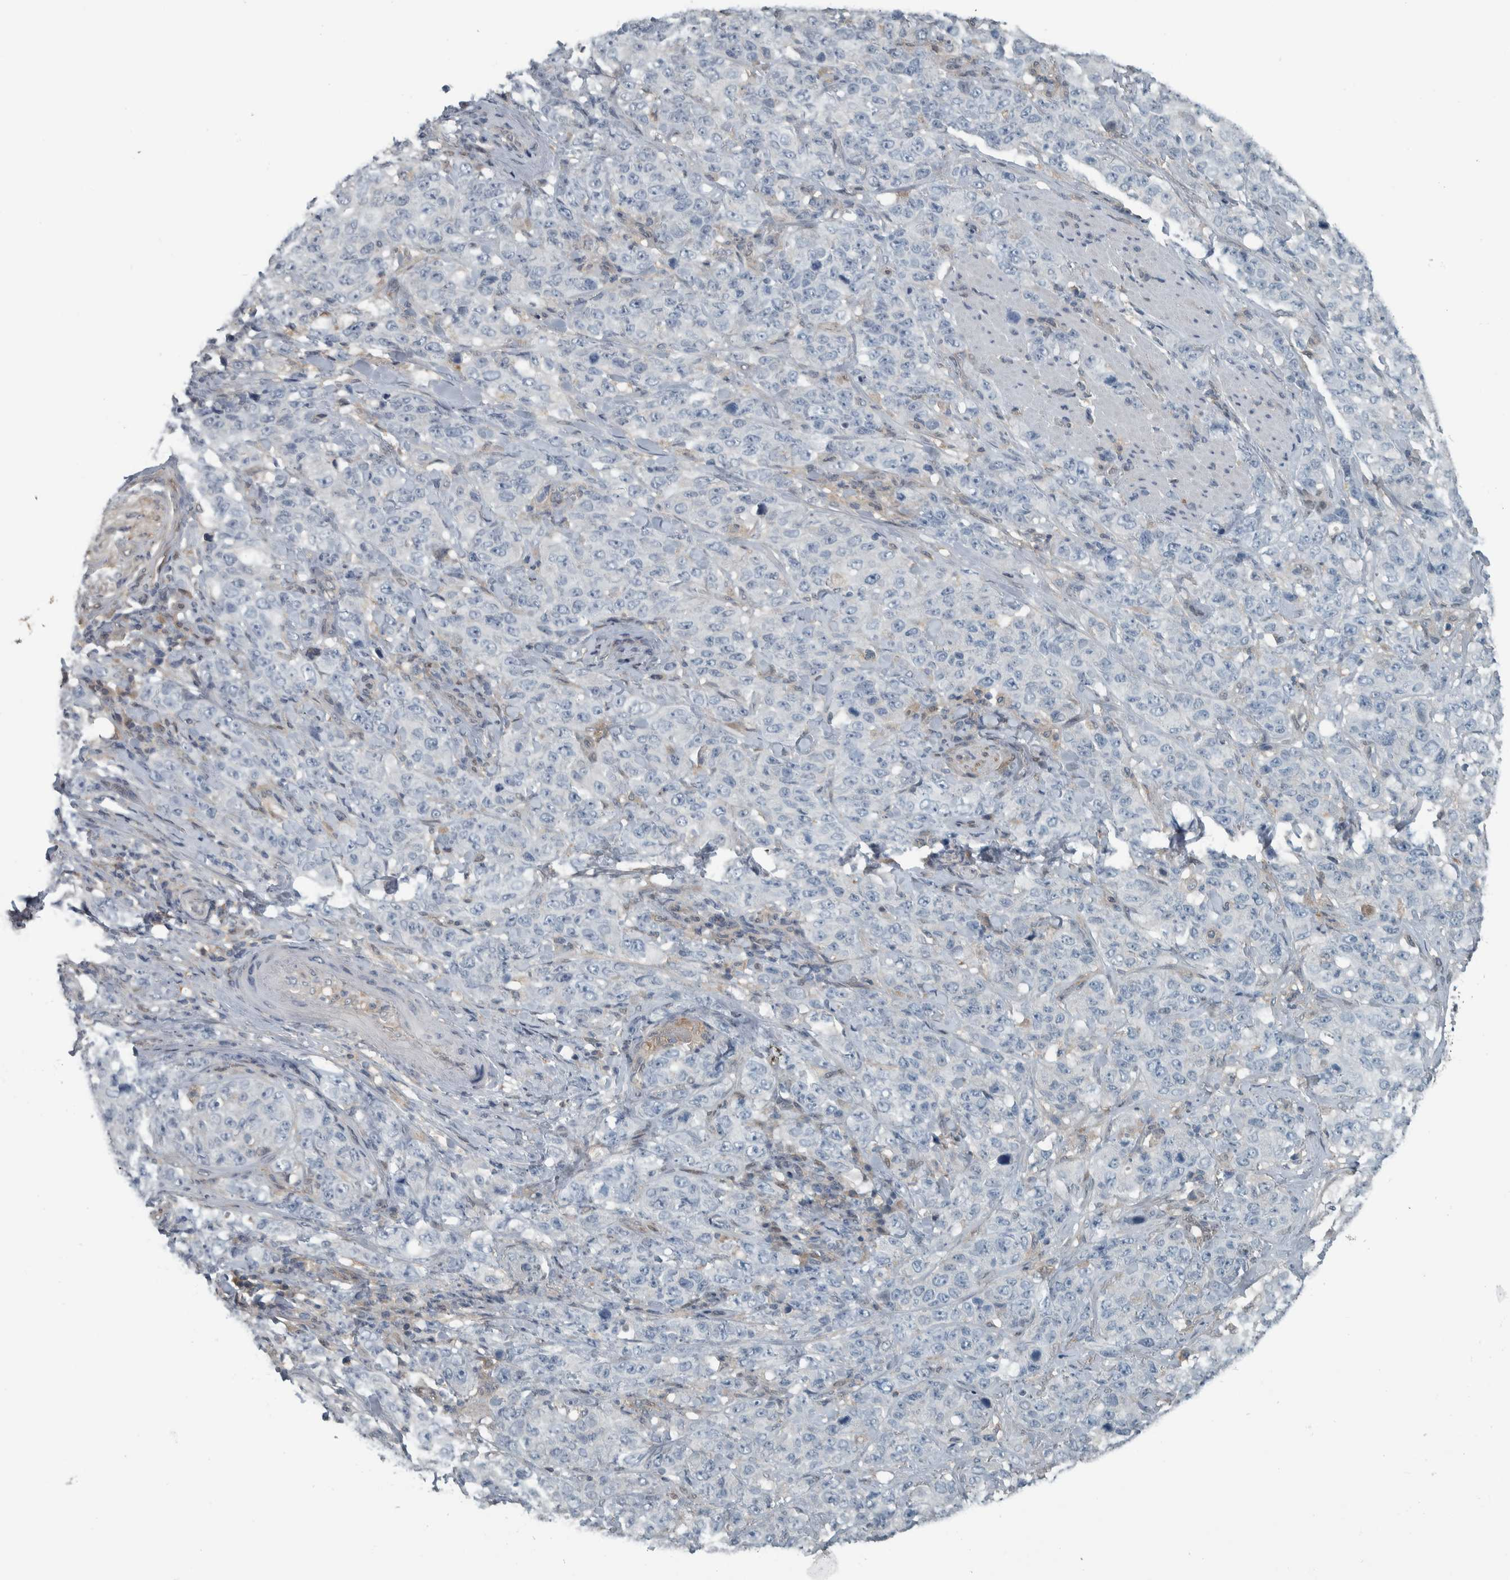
{"staining": {"intensity": "negative", "quantity": "none", "location": "none"}, "tissue": "stomach cancer", "cell_type": "Tumor cells", "image_type": "cancer", "snomed": [{"axis": "morphology", "description": "Adenocarcinoma, NOS"}, {"axis": "topography", "description": "Stomach"}], "caption": "The histopathology image shows no significant positivity in tumor cells of stomach cancer (adenocarcinoma).", "gene": "ALAD", "patient": {"sex": "male", "age": 48}}